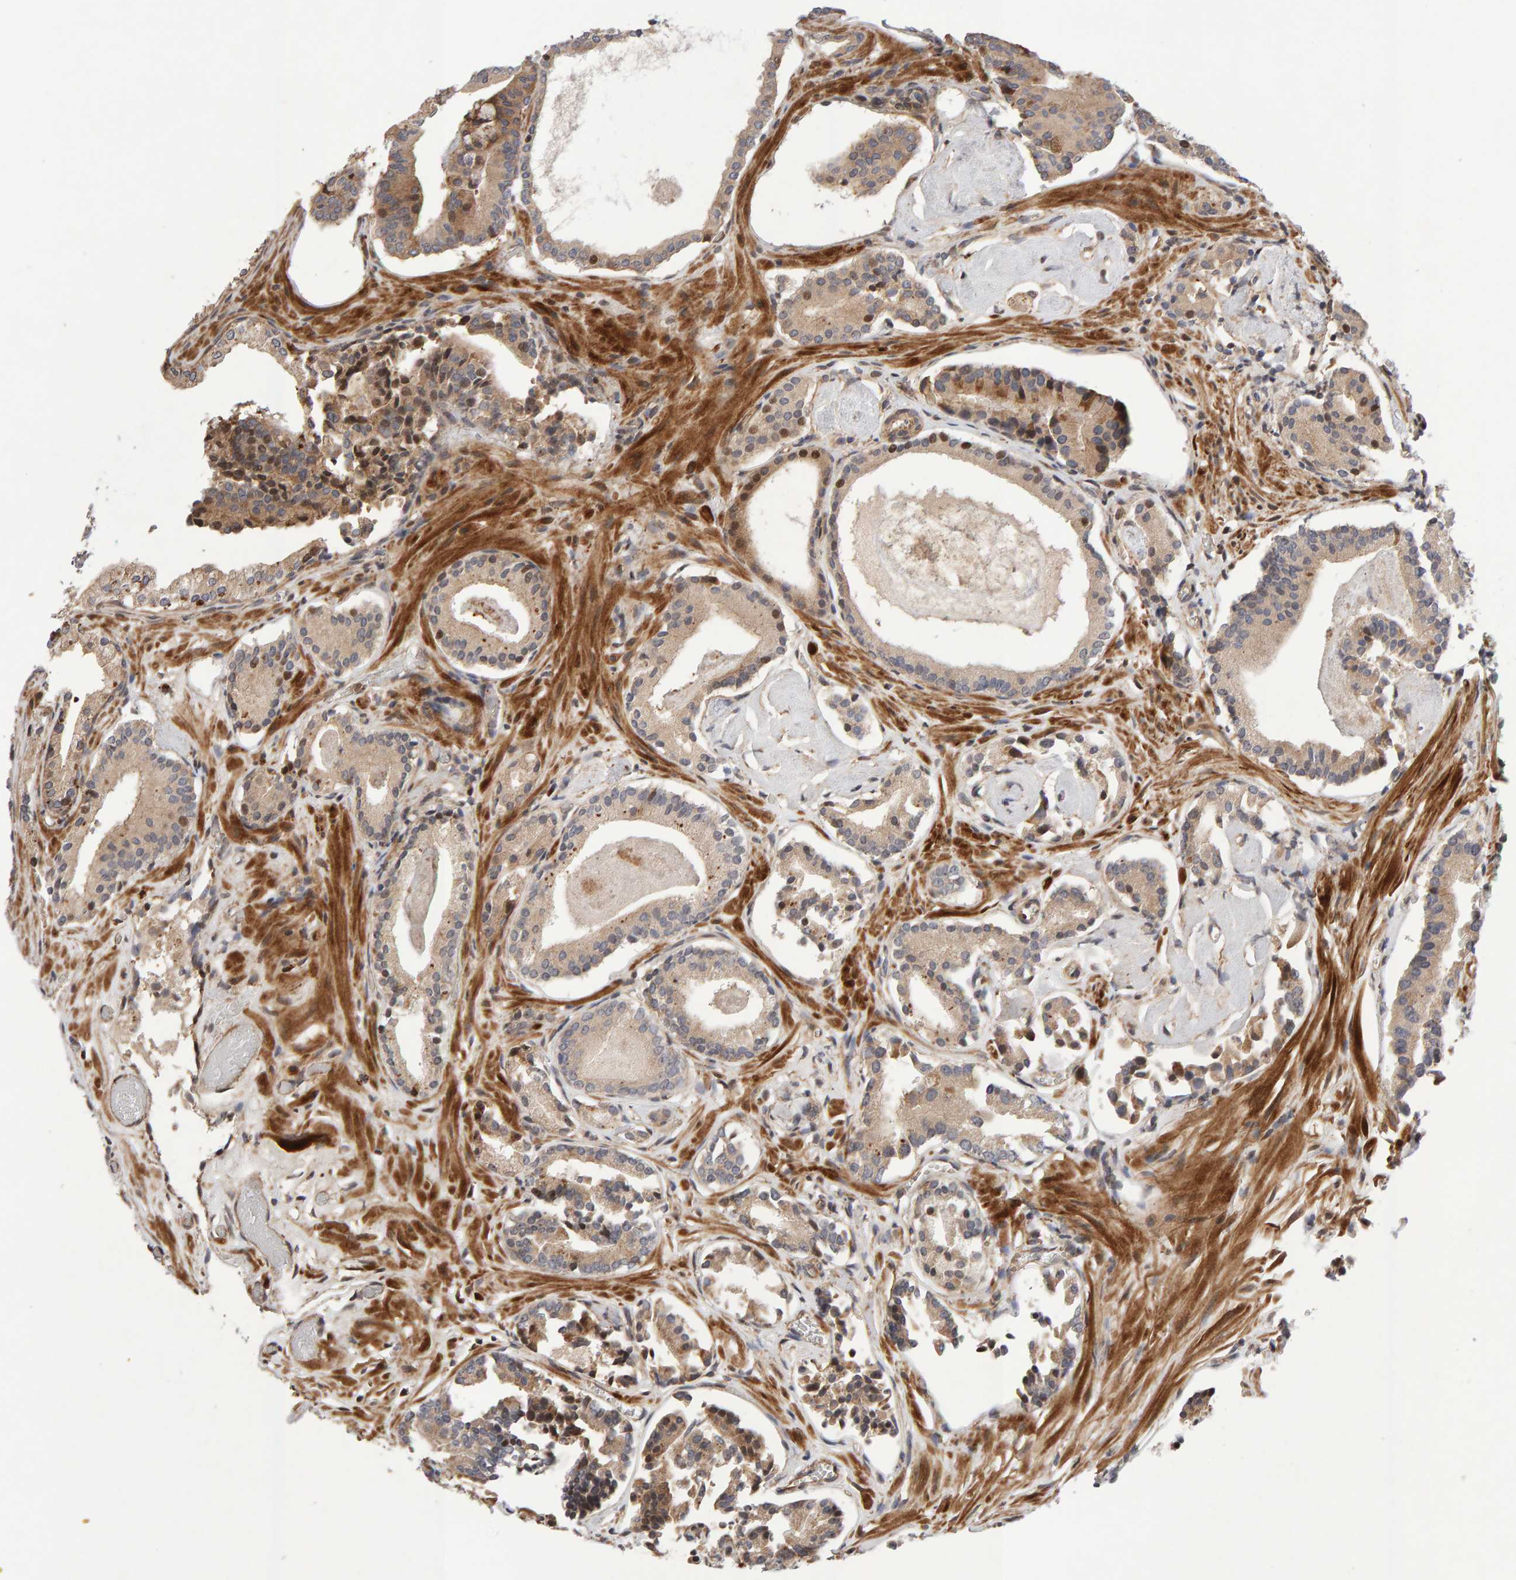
{"staining": {"intensity": "weak", "quantity": "25%-75%", "location": "cytoplasmic/membranous"}, "tissue": "prostate cancer", "cell_type": "Tumor cells", "image_type": "cancer", "snomed": [{"axis": "morphology", "description": "Adenocarcinoma, Low grade"}, {"axis": "topography", "description": "Prostate"}], "caption": "This image reveals immunohistochemistry staining of prostate cancer, with low weak cytoplasmic/membranous staining in about 25%-75% of tumor cells.", "gene": "LZTS1", "patient": {"sex": "male", "age": 51}}